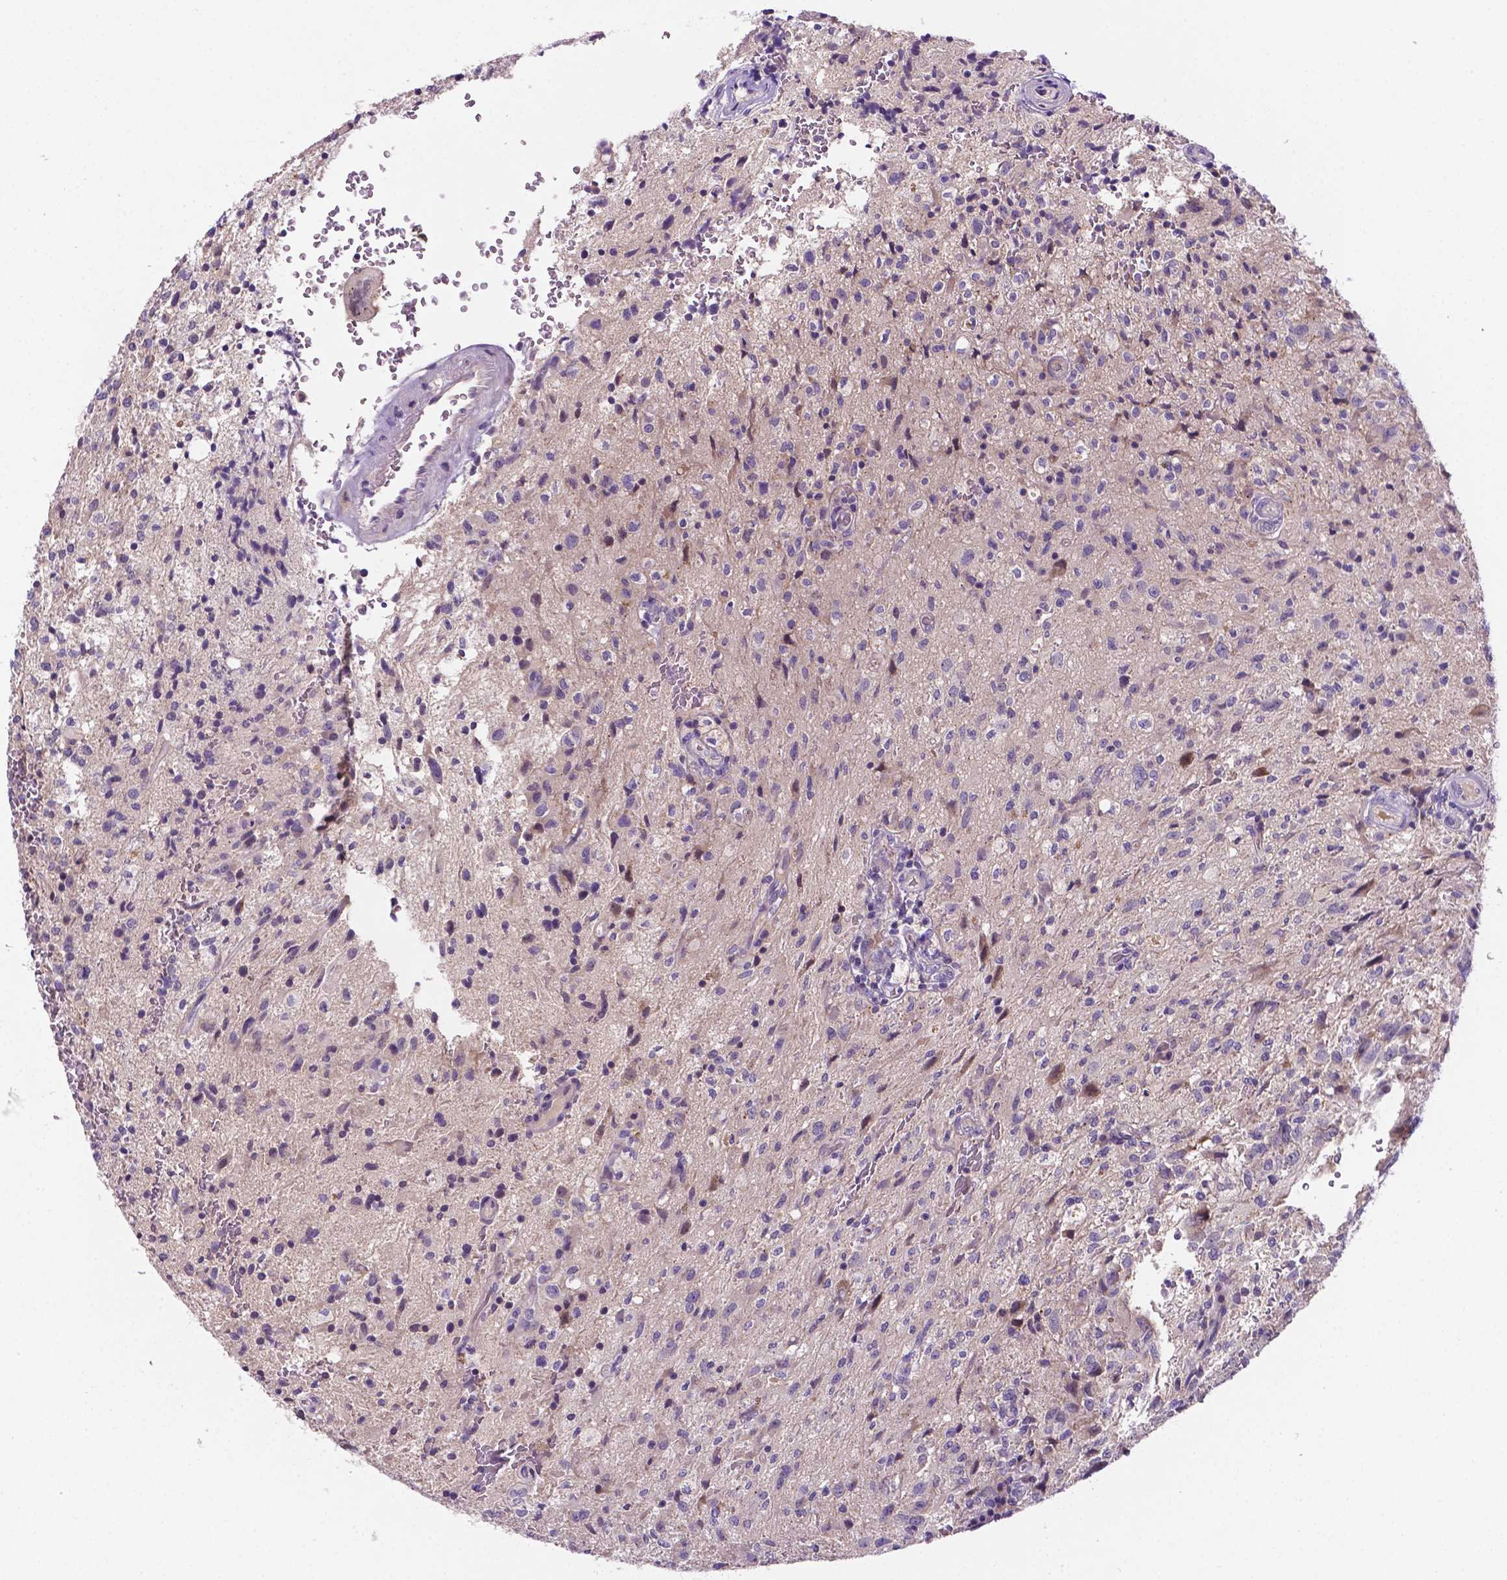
{"staining": {"intensity": "negative", "quantity": "none", "location": "none"}, "tissue": "glioma", "cell_type": "Tumor cells", "image_type": "cancer", "snomed": [{"axis": "morphology", "description": "Glioma, malignant, High grade"}, {"axis": "topography", "description": "Brain"}], "caption": "IHC image of neoplastic tissue: human glioma stained with DAB (3,3'-diaminobenzidine) exhibits no significant protein positivity in tumor cells. (Brightfield microscopy of DAB immunohistochemistry at high magnification).", "gene": "TM4SF20", "patient": {"sex": "male", "age": 68}}